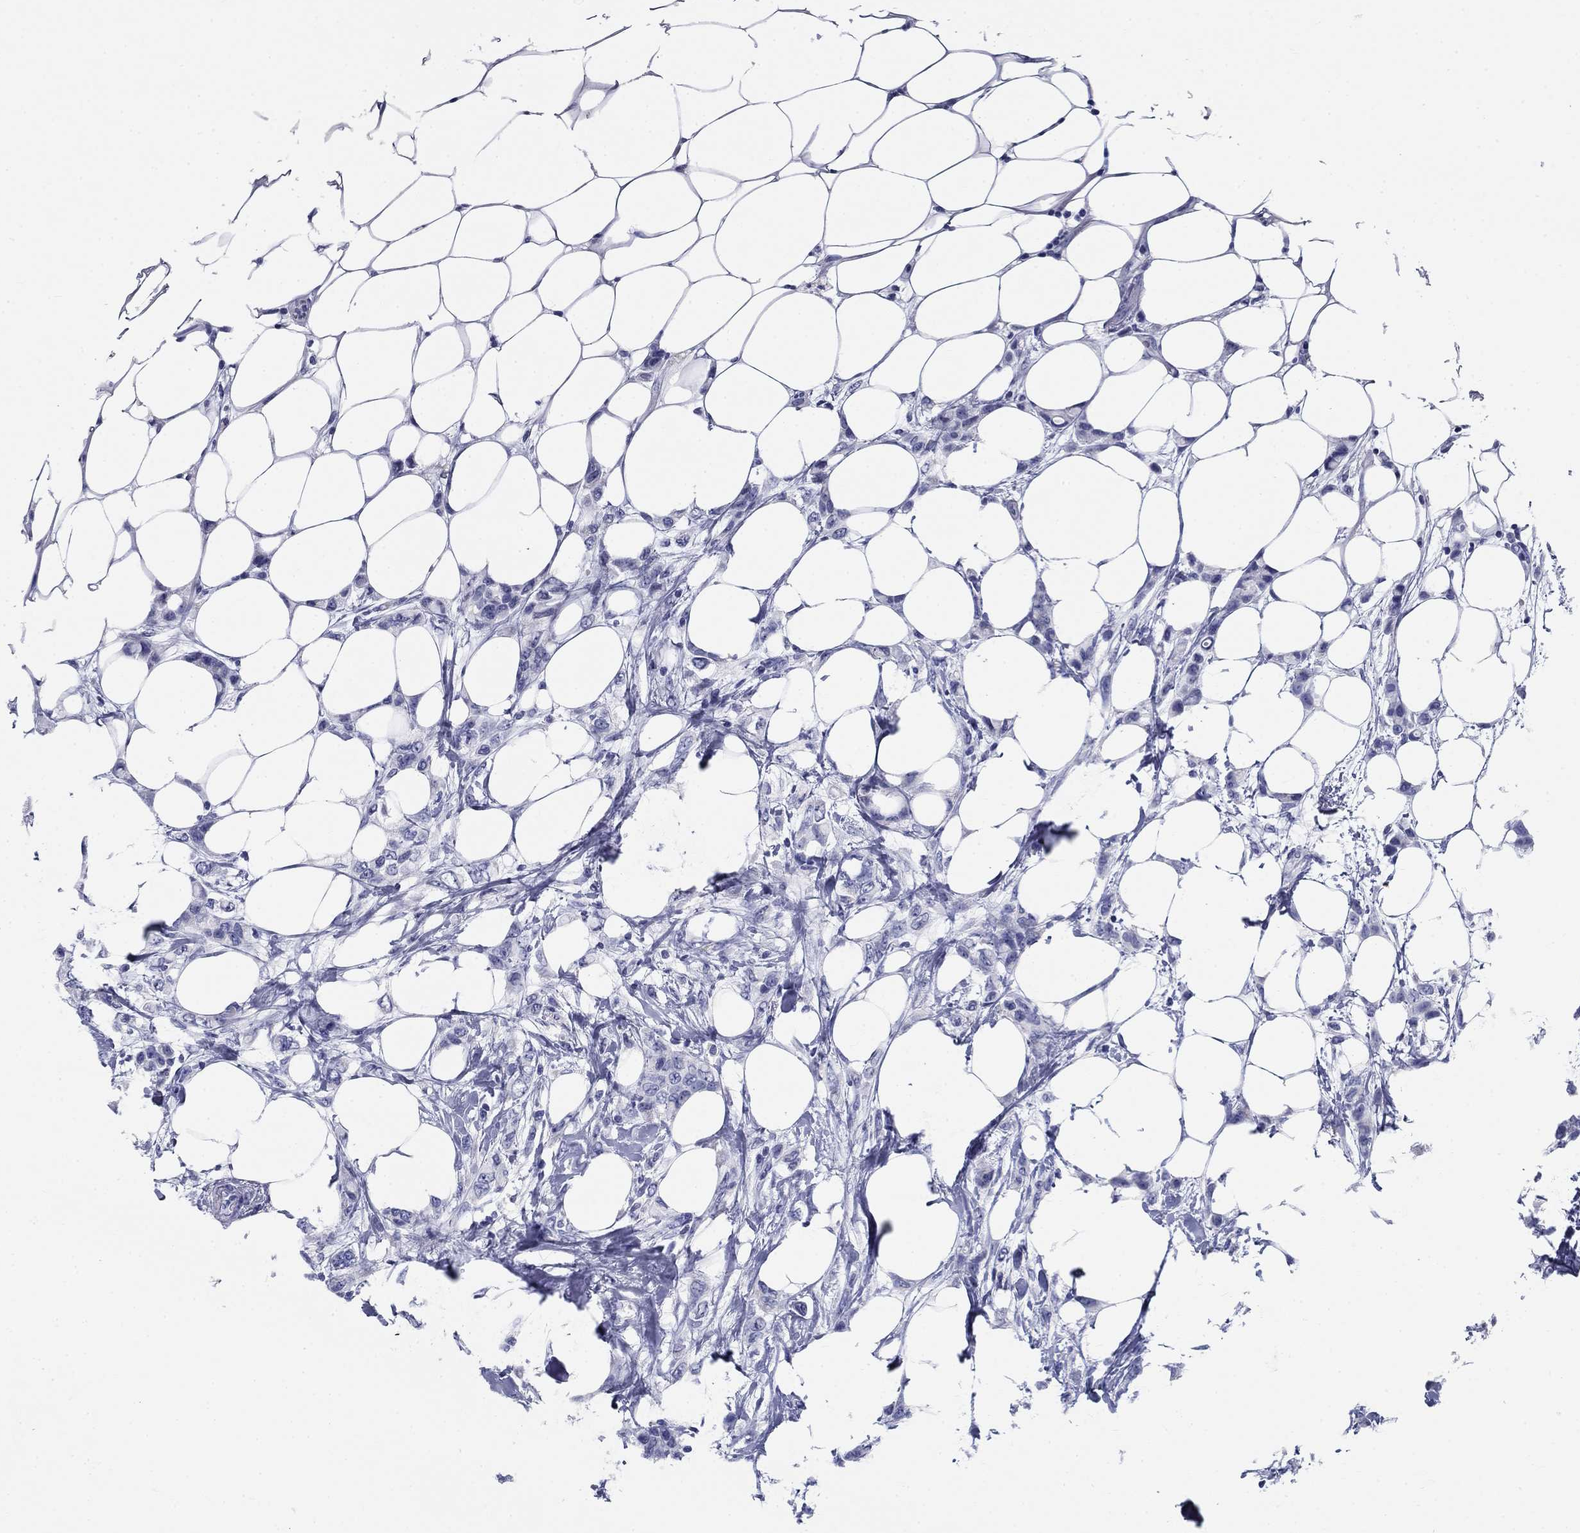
{"staining": {"intensity": "negative", "quantity": "none", "location": "none"}, "tissue": "breast cancer", "cell_type": "Tumor cells", "image_type": "cancer", "snomed": [{"axis": "morphology", "description": "Lobular carcinoma"}, {"axis": "topography", "description": "Breast"}], "caption": "This is an immunohistochemistry (IHC) histopathology image of human lobular carcinoma (breast). There is no expression in tumor cells.", "gene": "UPB1", "patient": {"sex": "female", "age": 66}}